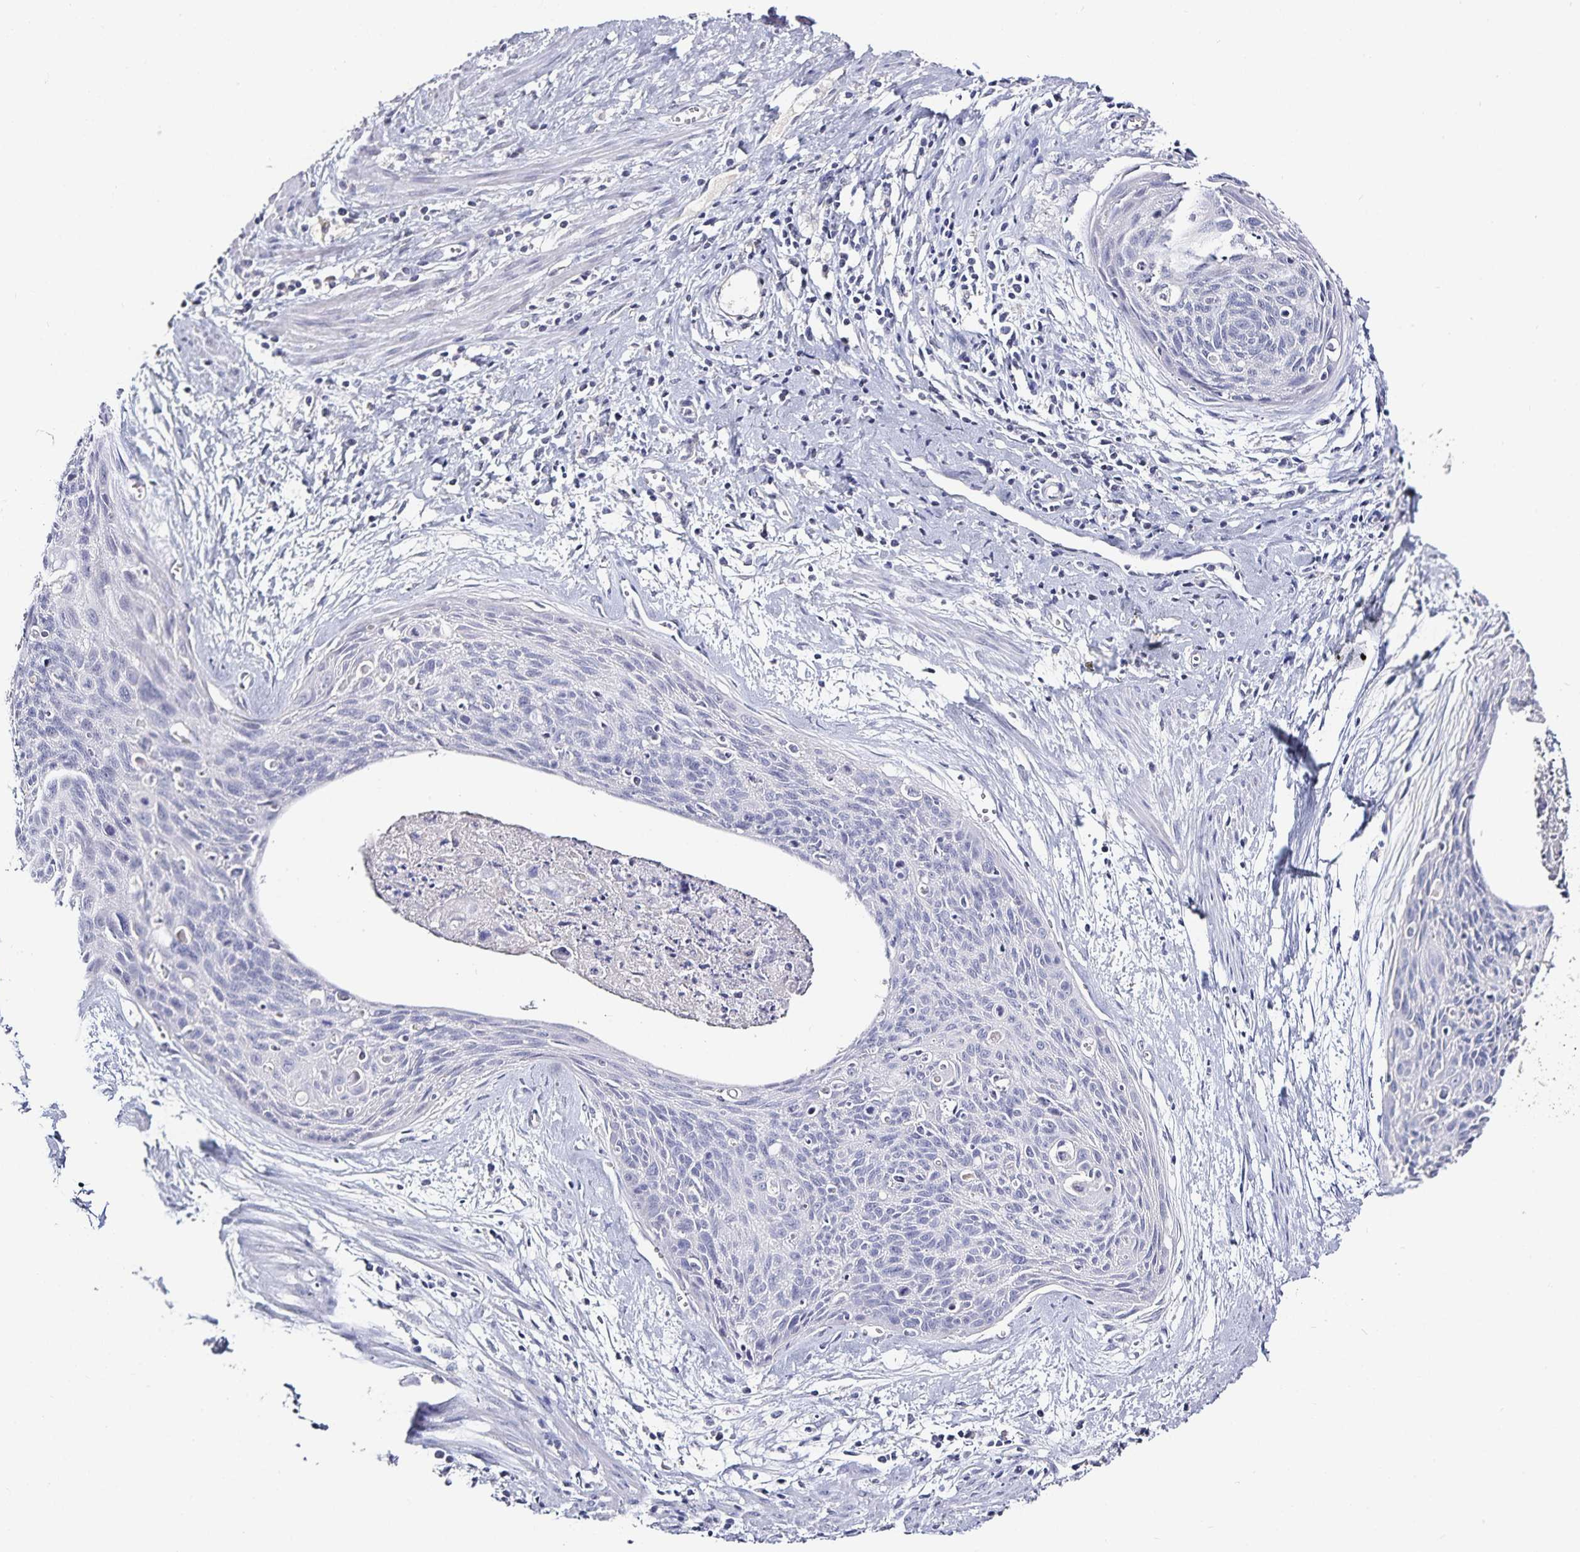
{"staining": {"intensity": "negative", "quantity": "none", "location": "none"}, "tissue": "cervical cancer", "cell_type": "Tumor cells", "image_type": "cancer", "snomed": [{"axis": "morphology", "description": "Squamous cell carcinoma, NOS"}, {"axis": "topography", "description": "Cervix"}], "caption": "The image reveals no staining of tumor cells in squamous cell carcinoma (cervical).", "gene": "TTR", "patient": {"sex": "female", "age": 55}}